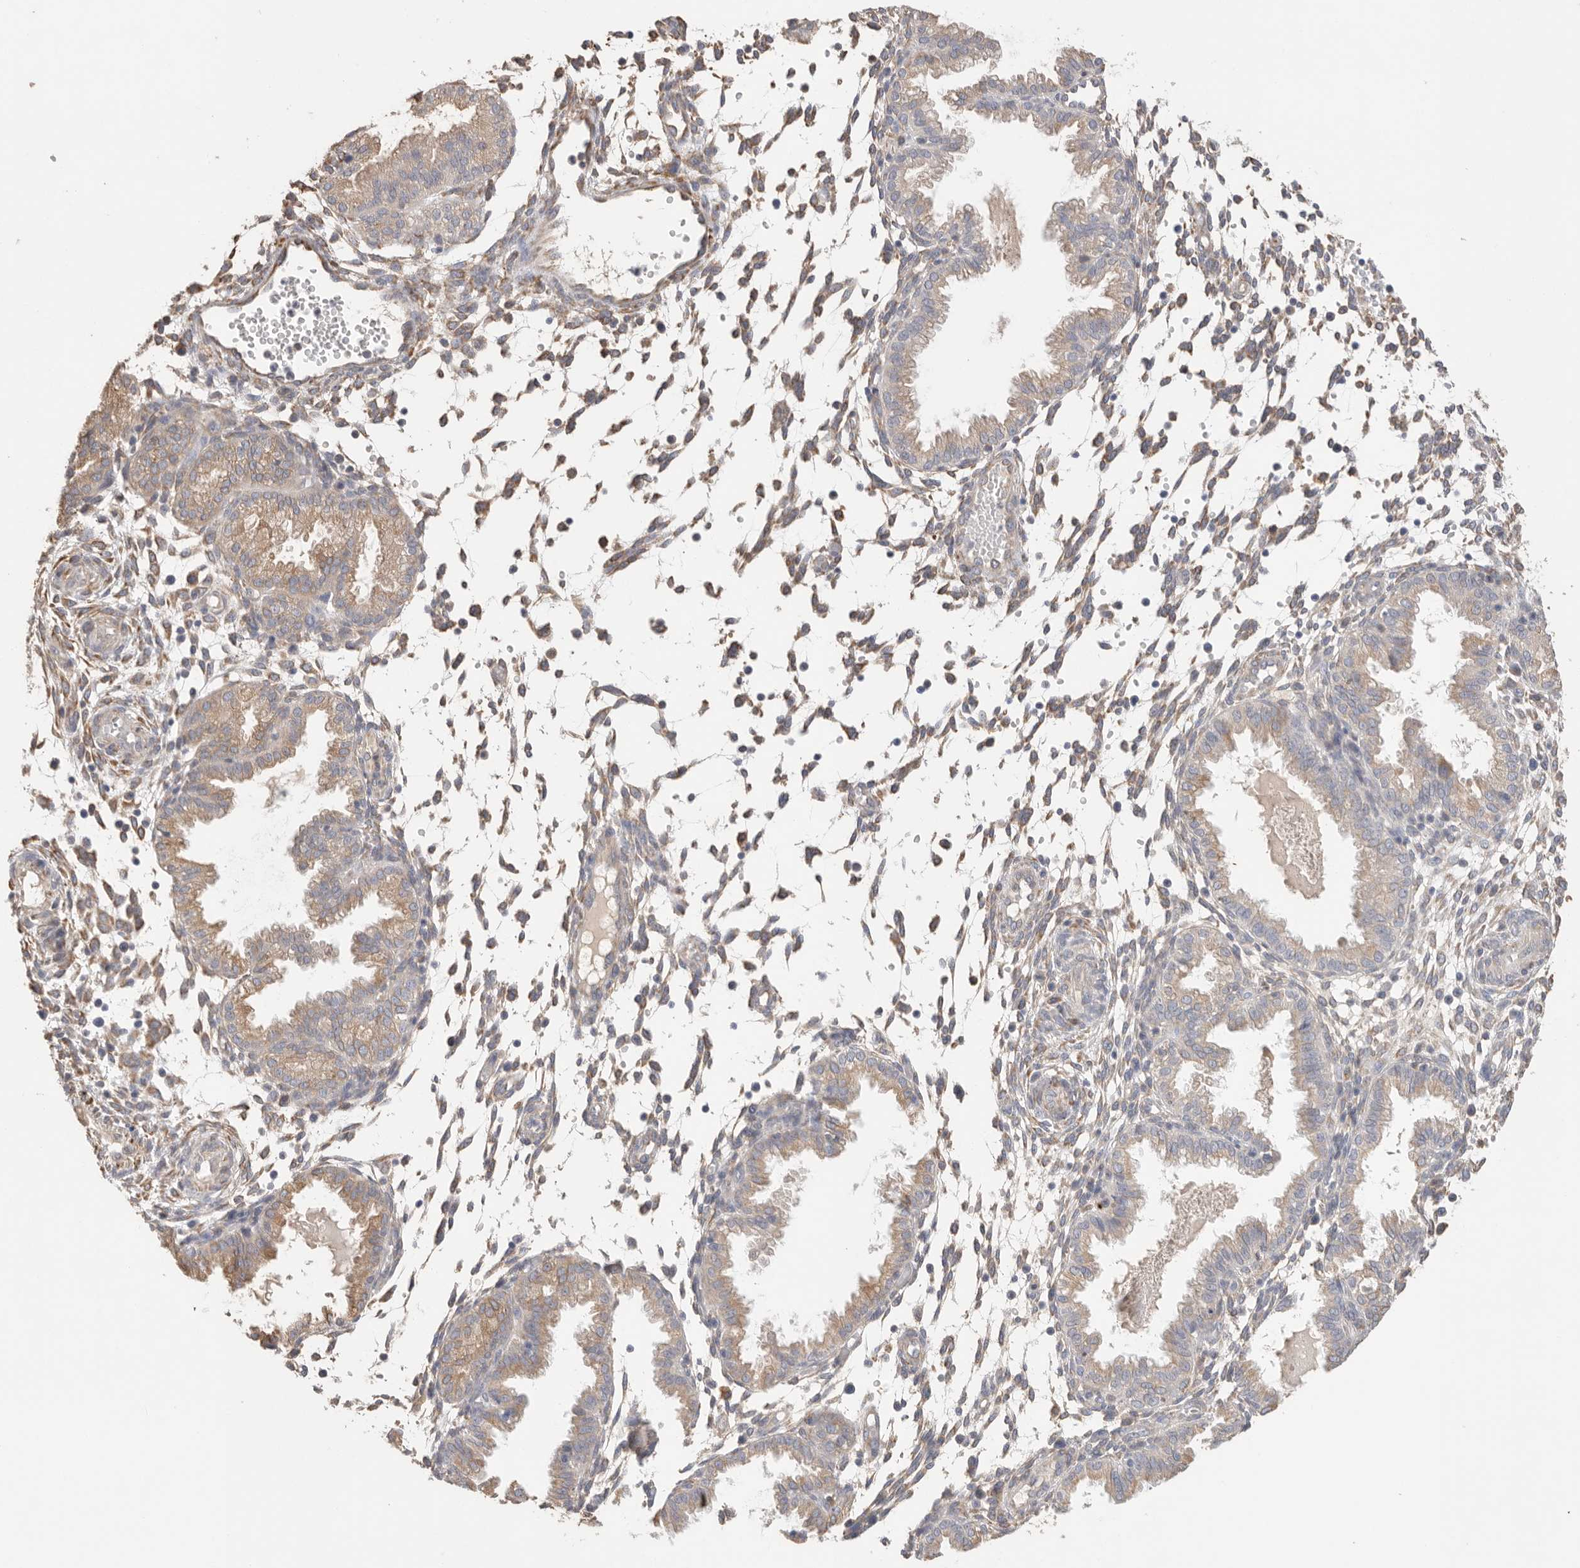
{"staining": {"intensity": "weak", "quantity": "25%-75%", "location": "cytoplasmic/membranous"}, "tissue": "endometrium", "cell_type": "Cells in endometrial stroma", "image_type": "normal", "snomed": [{"axis": "morphology", "description": "Normal tissue, NOS"}, {"axis": "topography", "description": "Endometrium"}], "caption": "A high-resolution histopathology image shows immunohistochemistry staining of benign endometrium, which displays weak cytoplasmic/membranous expression in approximately 25%-75% of cells in endometrial stroma.", "gene": "BLOC1S5", "patient": {"sex": "female", "age": 33}}